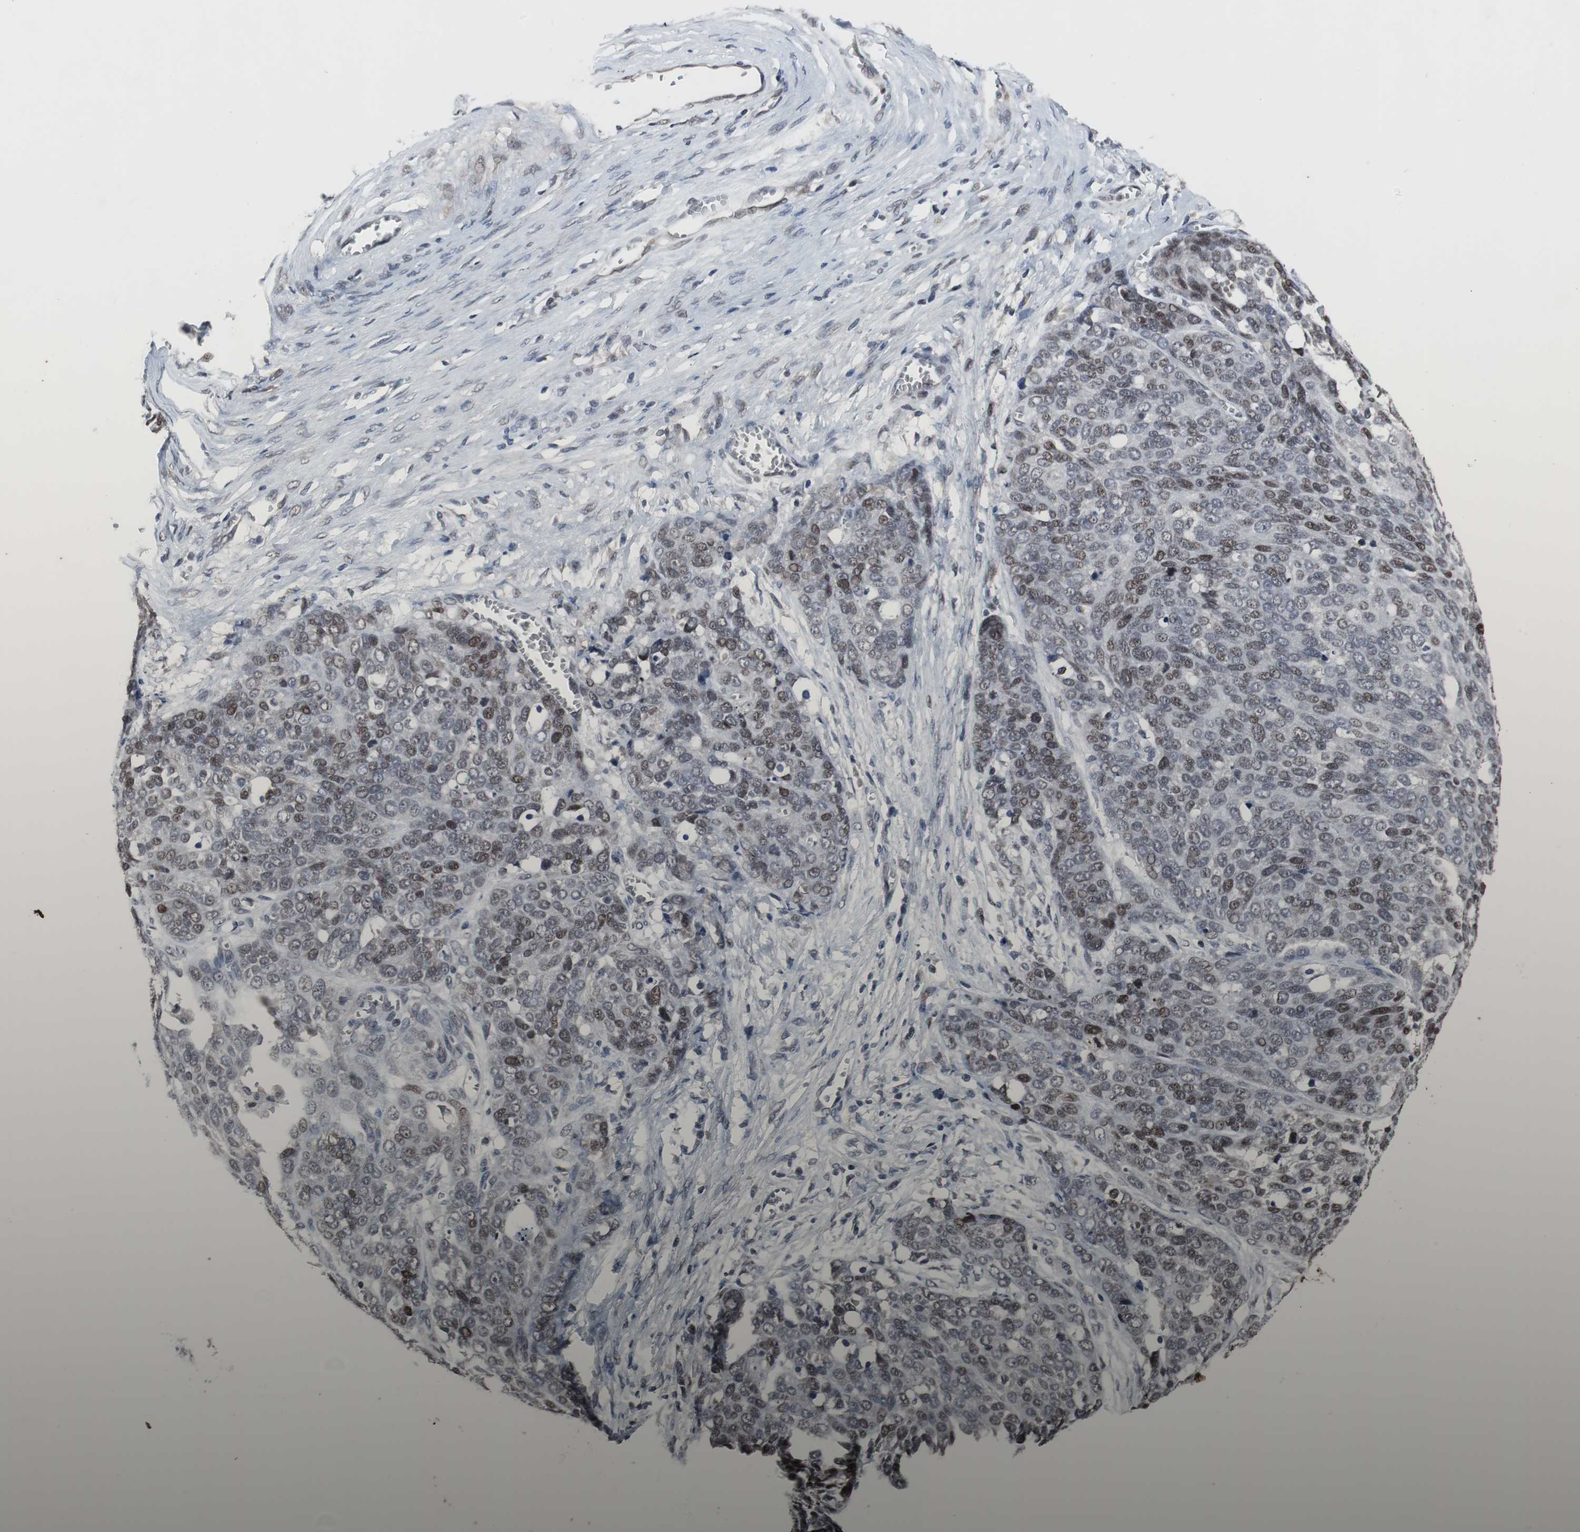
{"staining": {"intensity": "moderate", "quantity": ">75%", "location": "nuclear"}, "tissue": "ovarian cancer", "cell_type": "Tumor cells", "image_type": "cancer", "snomed": [{"axis": "morphology", "description": "Cystadenocarcinoma, serous, NOS"}, {"axis": "topography", "description": "Ovary"}], "caption": "DAB (3,3'-diaminobenzidine) immunohistochemical staining of ovarian serous cystadenocarcinoma reveals moderate nuclear protein expression in about >75% of tumor cells.", "gene": "FOXP4", "patient": {"sex": "female", "age": 44}}